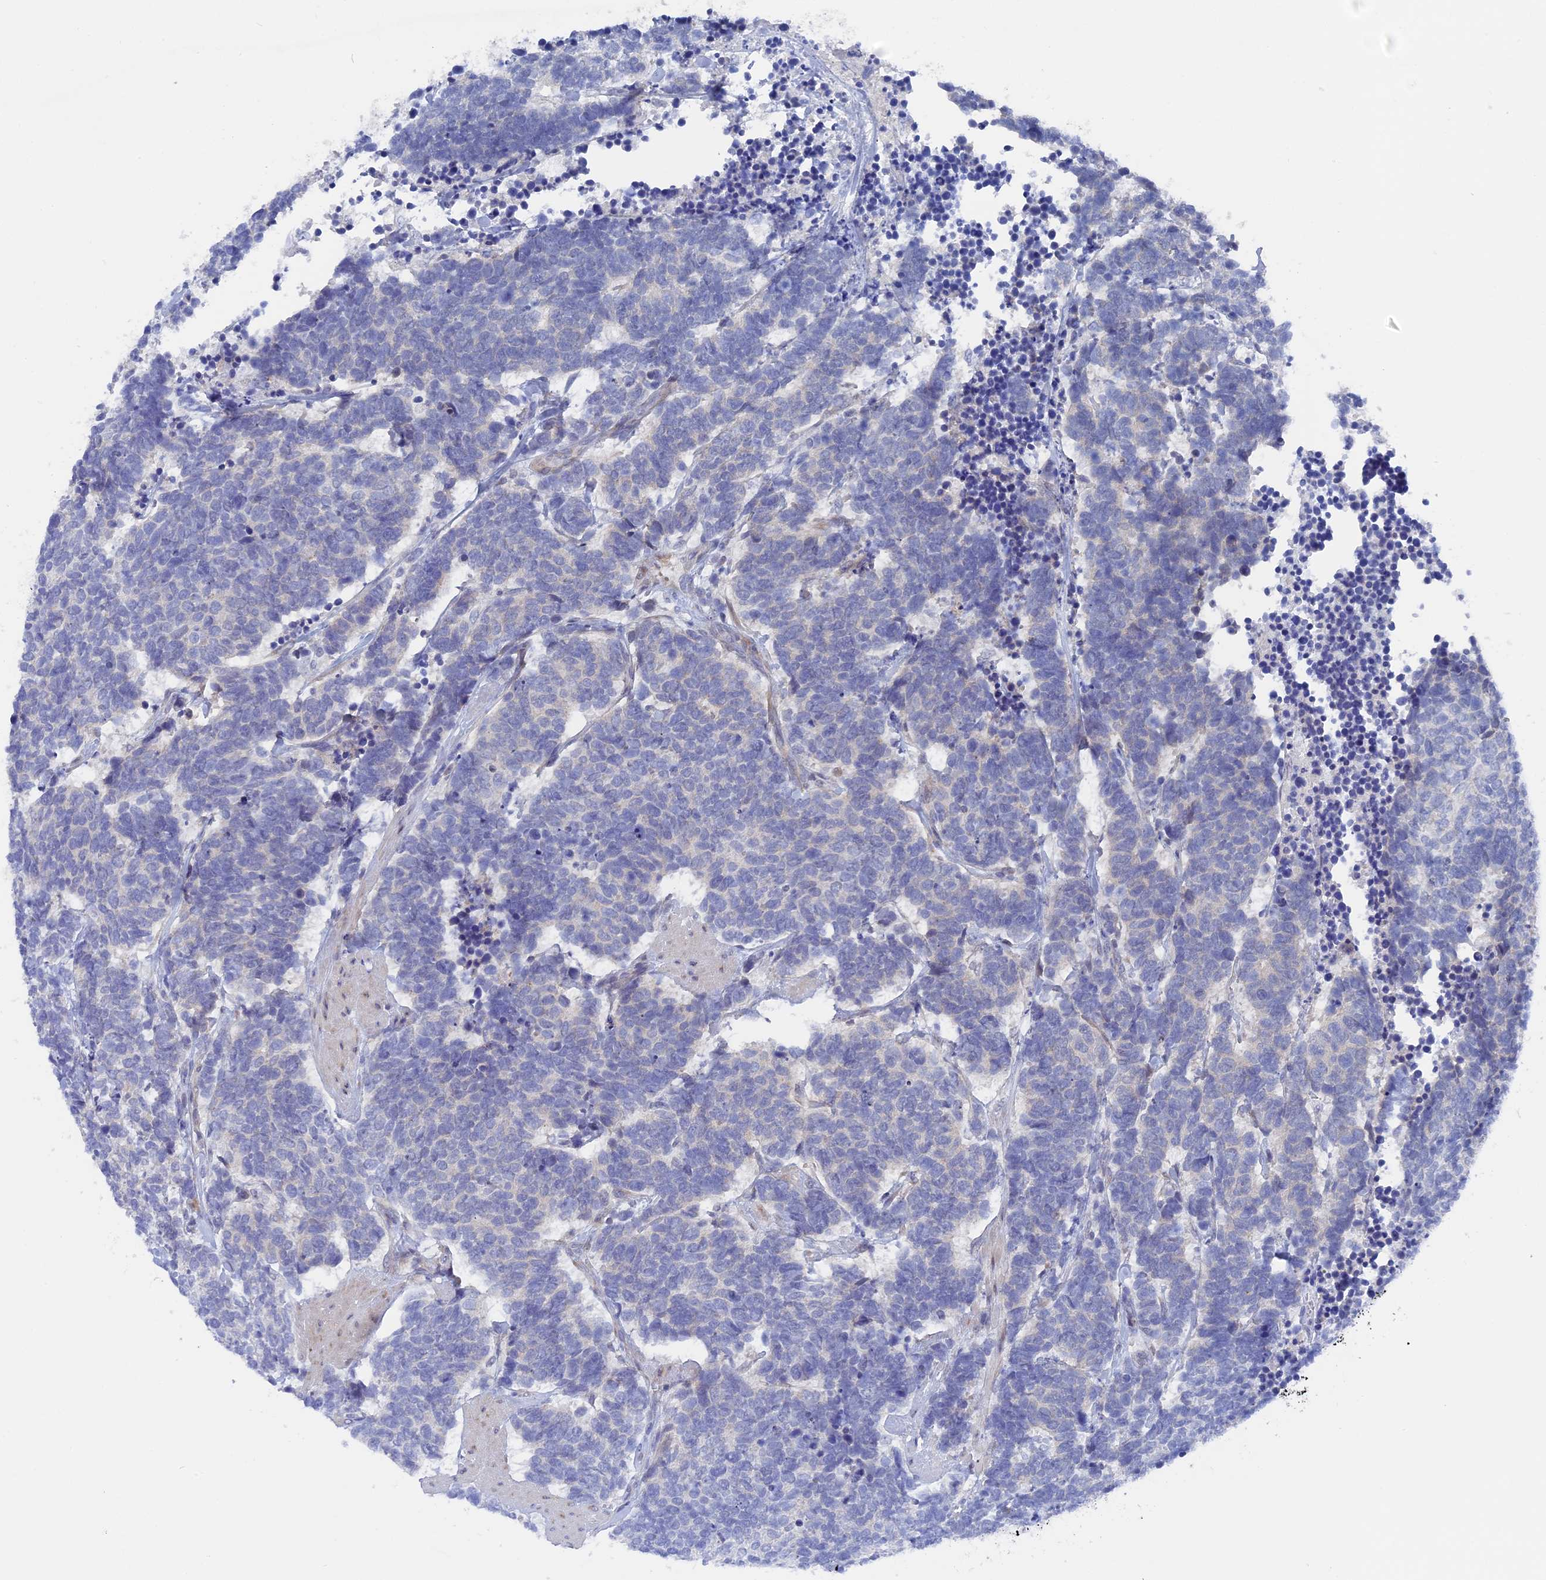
{"staining": {"intensity": "negative", "quantity": "none", "location": "none"}, "tissue": "carcinoid", "cell_type": "Tumor cells", "image_type": "cancer", "snomed": [{"axis": "morphology", "description": "Carcinoma, NOS"}, {"axis": "morphology", "description": "Carcinoid, malignant, NOS"}, {"axis": "topography", "description": "Urinary bladder"}], "caption": "Immunohistochemistry micrograph of neoplastic tissue: malignant carcinoid stained with DAB (3,3'-diaminobenzidine) demonstrates no significant protein positivity in tumor cells.", "gene": "DACT3", "patient": {"sex": "male", "age": 57}}